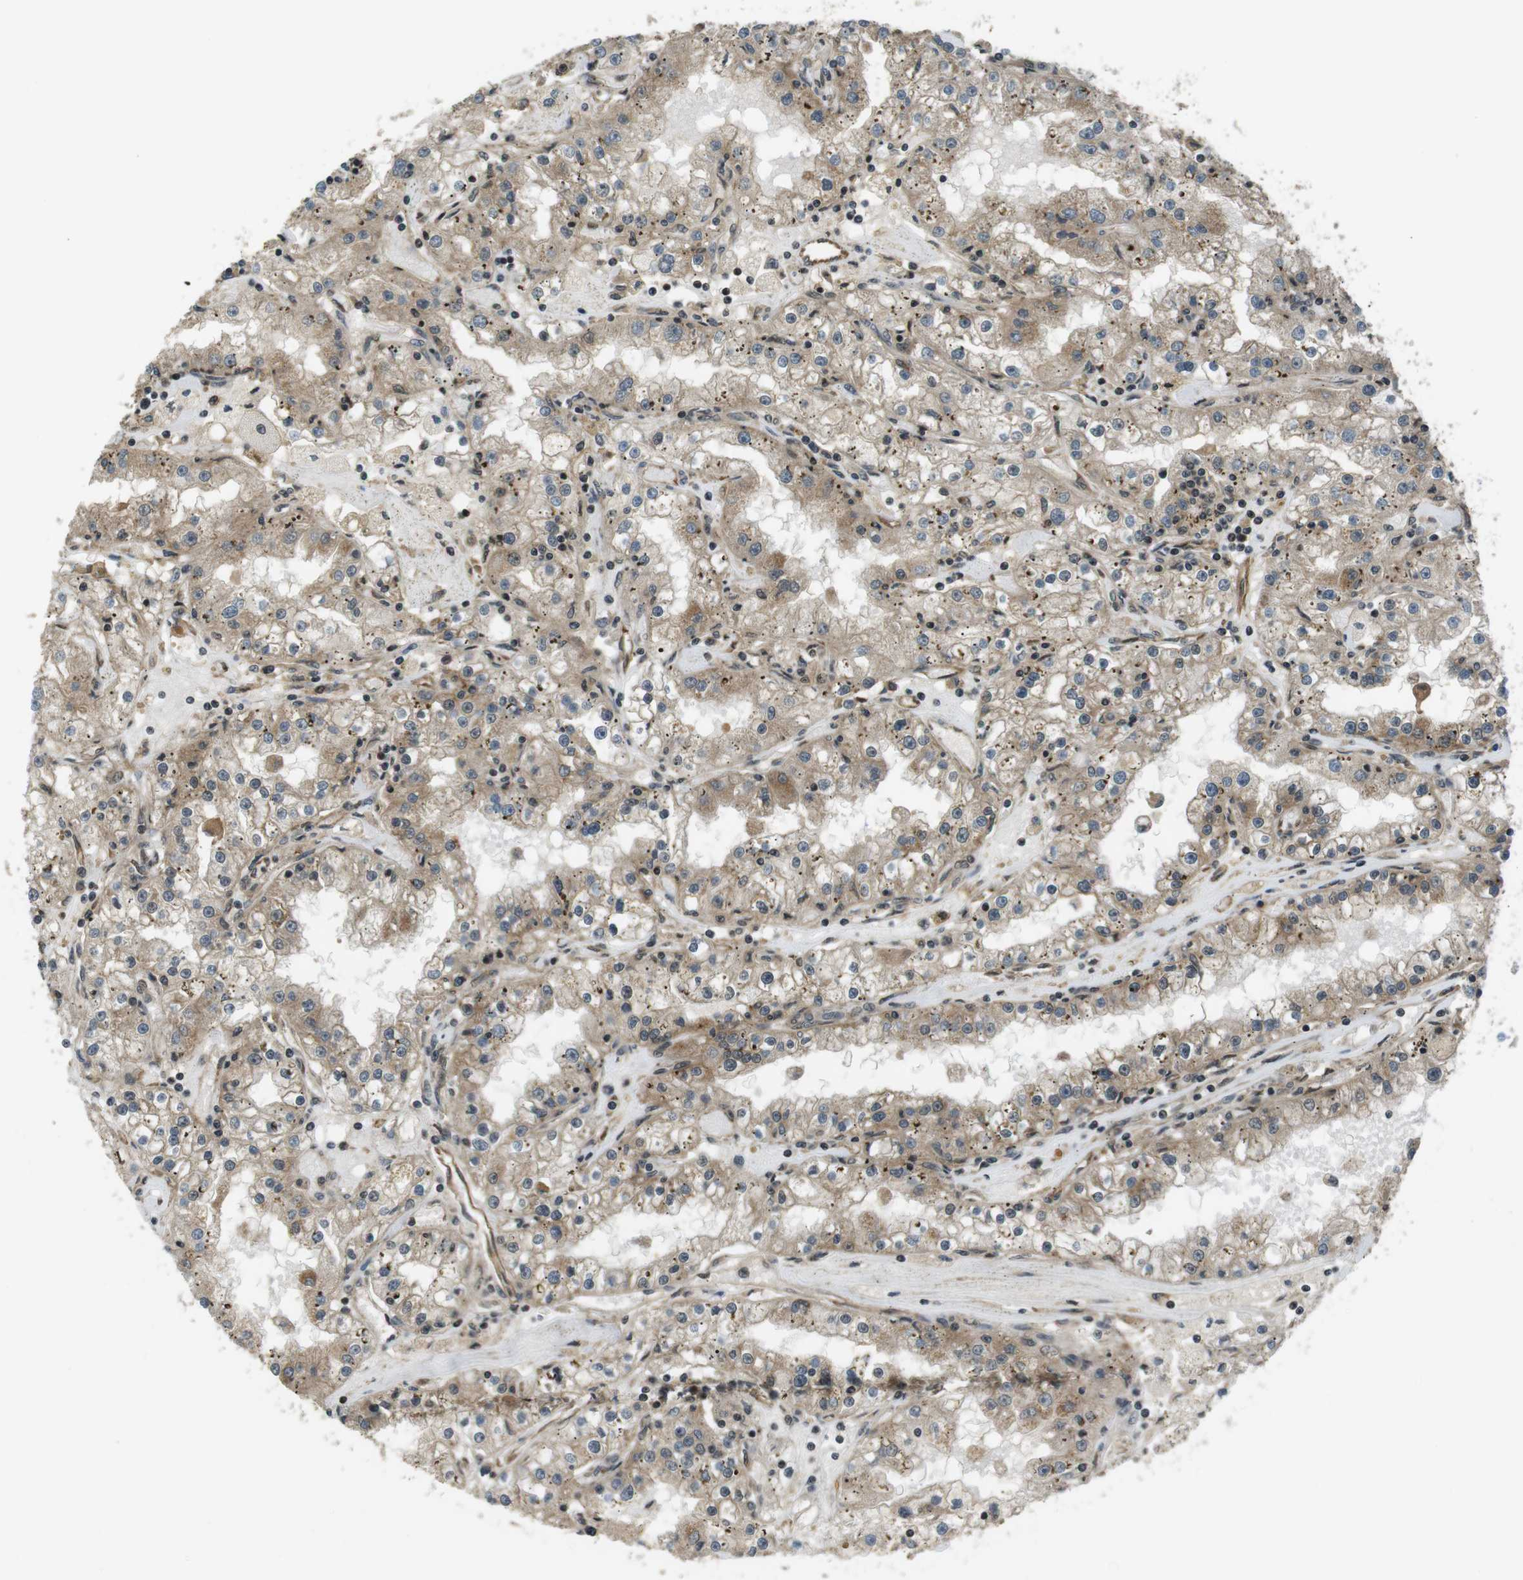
{"staining": {"intensity": "weak", "quantity": "25%-75%", "location": "cytoplasmic/membranous"}, "tissue": "renal cancer", "cell_type": "Tumor cells", "image_type": "cancer", "snomed": [{"axis": "morphology", "description": "Adenocarcinoma, NOS"}, {"axis": "topography", "description": "Kidney"}], "caption": "Human adenocarcinoma (renal) stained with a brown dye reveals weak cytoplasmic/membranous positive positivity in approximately 25%-75% of tumor cells.", "gene": "TIAM2", "patient": {"sex": "male", "age": 56}}